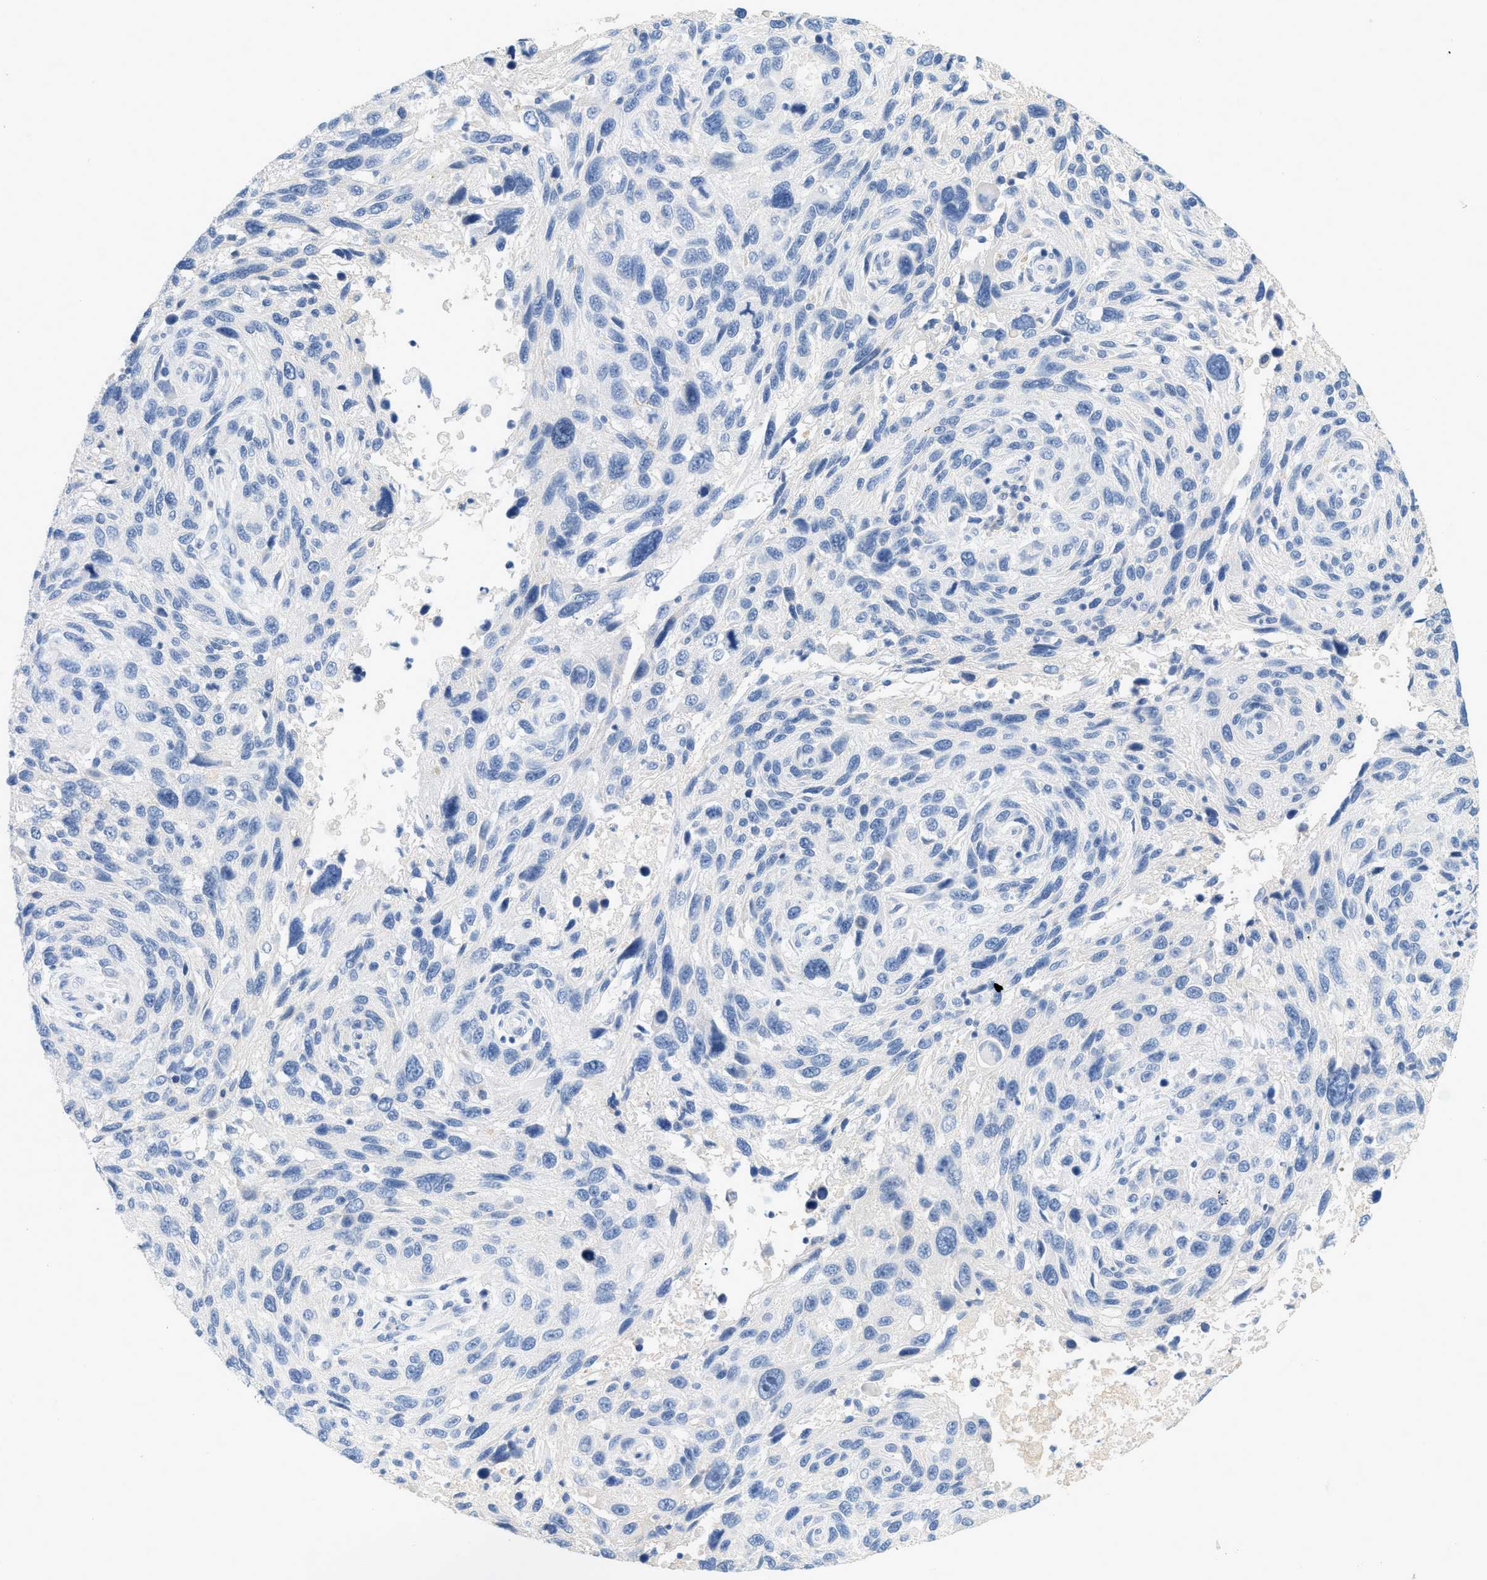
{"staining": {"intensity": "negative", "quantity": "none", "location": "none"}, "tissue": "melanoma", "cell_type": "Tumor cells", "image_type": "cancer", "snomed": [{"axis": "morphology", "description": "Malignant melanoma, NOS"}, {"axis": "topography", "description": "Skin"}], "caption": "The immunohistochemistry (IHC) micrograph has no significant positivity in tumor cells of melanoma tissue.", "gene": "PAPPA", "patient": {"sex": "male", "age": 53}}